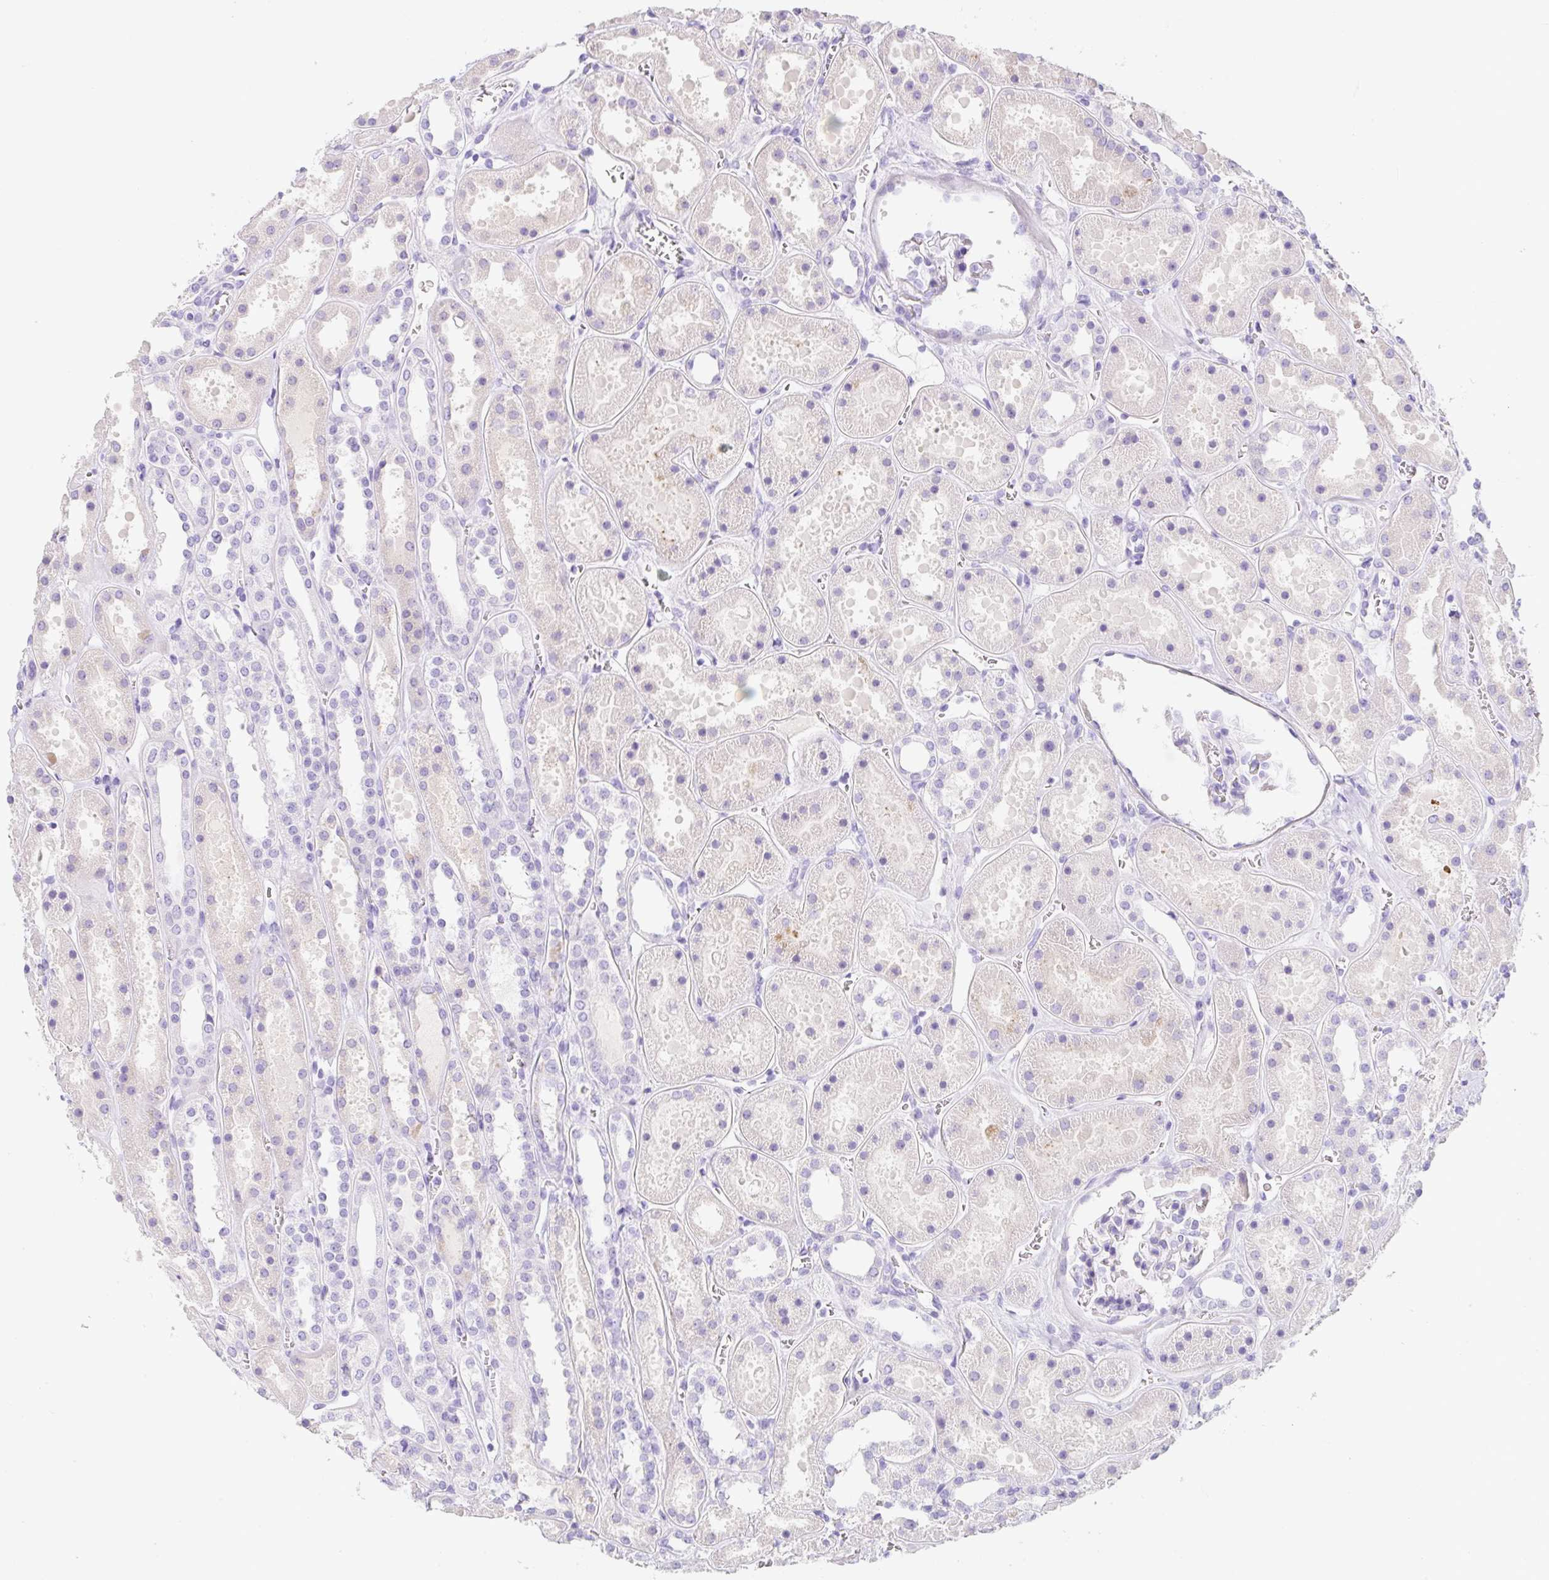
{"staining": {"intensity": "negative", "quantity": "none", "location": "none"}, "tissue": "kidney", "cell_type": "Cells in glomeruli", "image_type": "normal", "snomed": [{"axis": "morphology", "description": "Normal tissue, NOS"}, {"axis": "topography", "description": "Kidney"}], "caption": "A micrograph of kidney stained for a protein reveals no brown staining in cells in glomeruli. (DAB immunohistochemistry, high magnification).", "gene": "KLK8", "patient": {"sex": "female", "age": 41}}